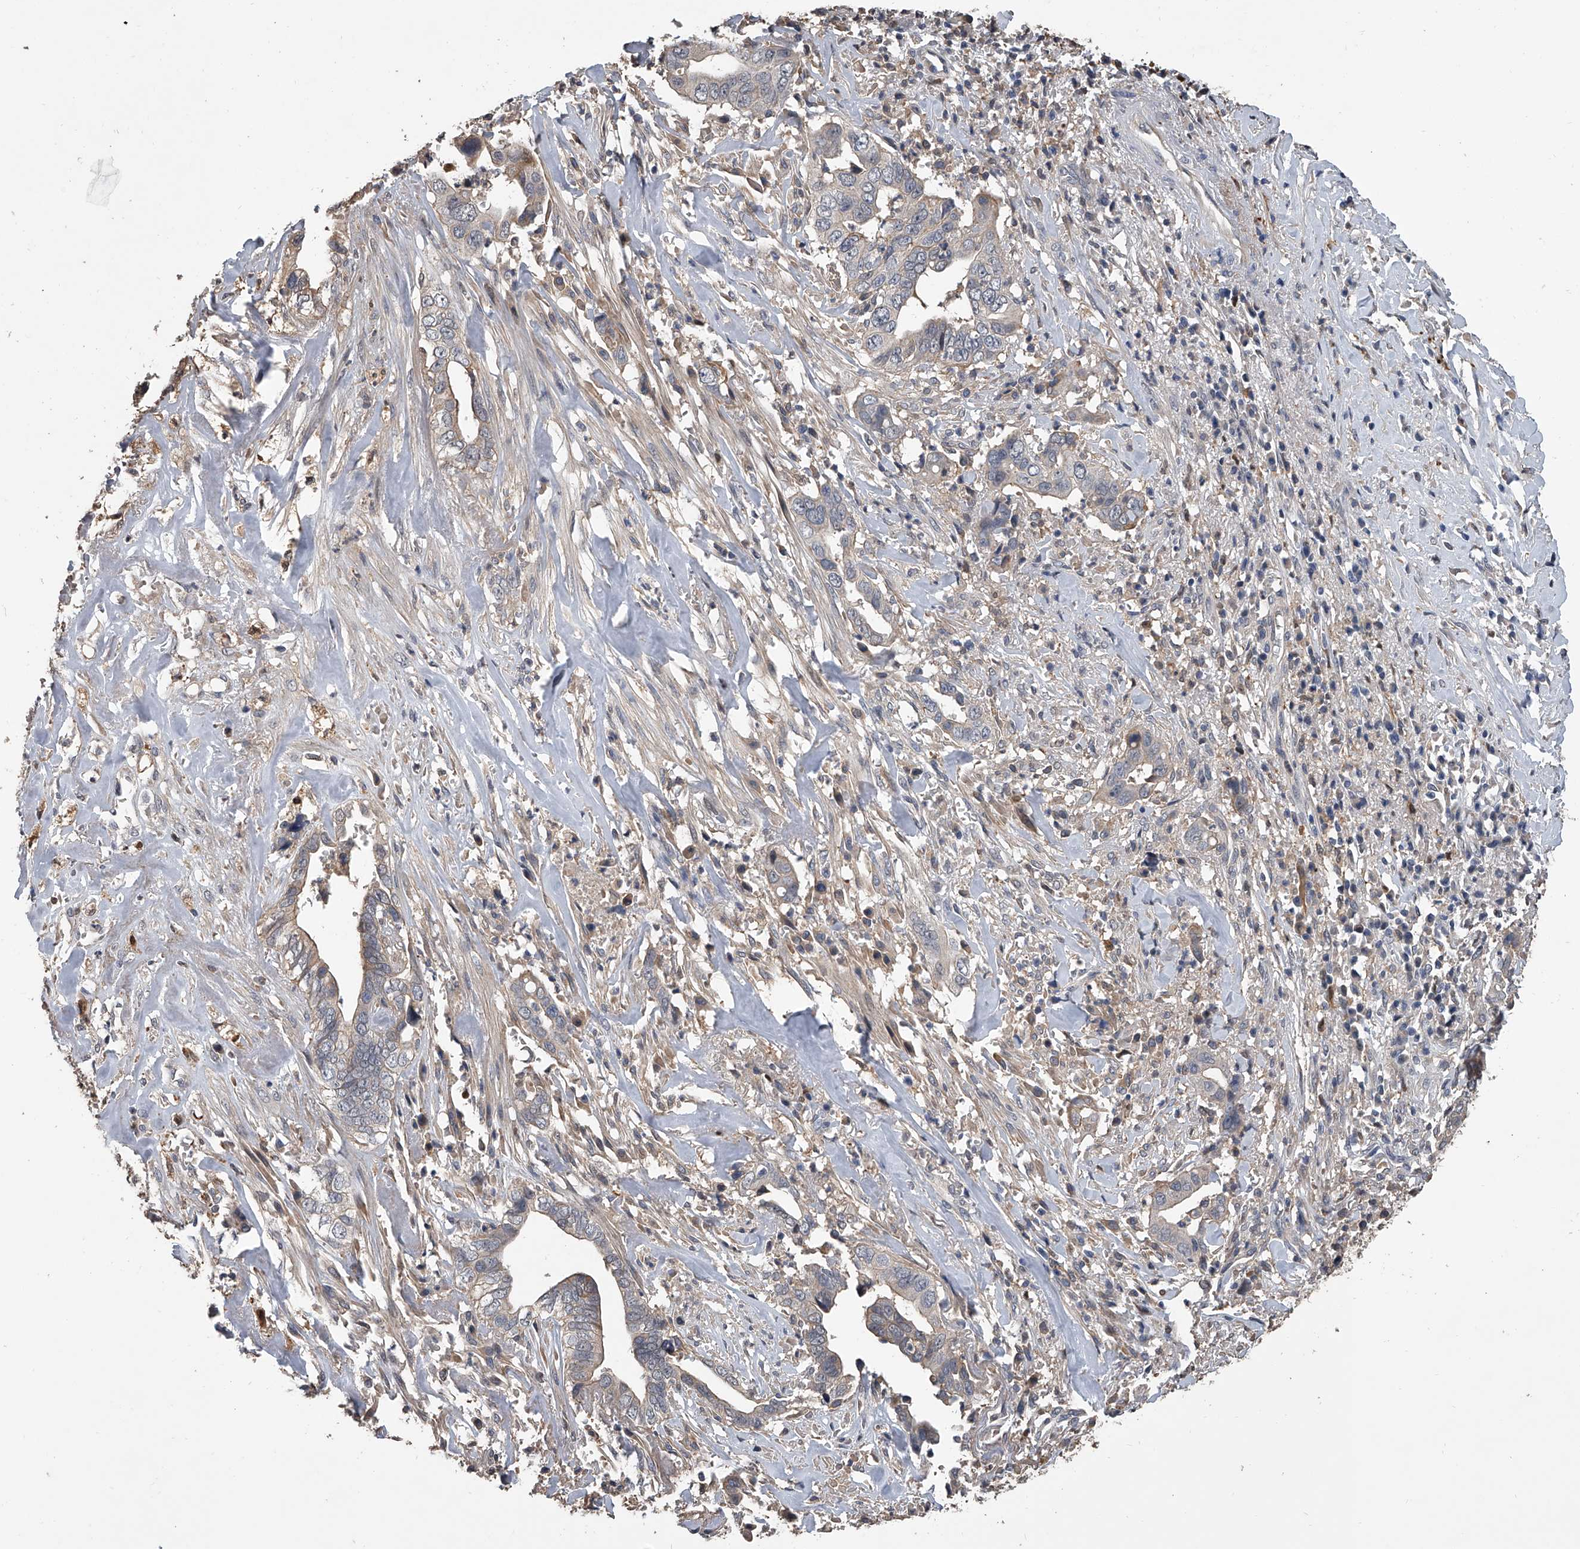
{"staining": {"intensity": "weak", "quantity": "<25%", "location": "cytoplasmic/membranous"}, "tissue": "liver cancer", "cell_type": "Tumor cells", "image_type": "cancer", "snomed": [{"axis": "morphology", "description": "Cholangiocarcinoma"}, {"axis": "topography", "description": "Liver"}], "caption": "Immunohistochemistry photomicrograph of neoplastic tissue: liver cholangiocarcinoma stained with DAB (3,3'-diaminobenzidine) shows no significant protein staining in tumor cells.", "gene": "DOCK9", "patient": {"sex": "female", "age": 79}}